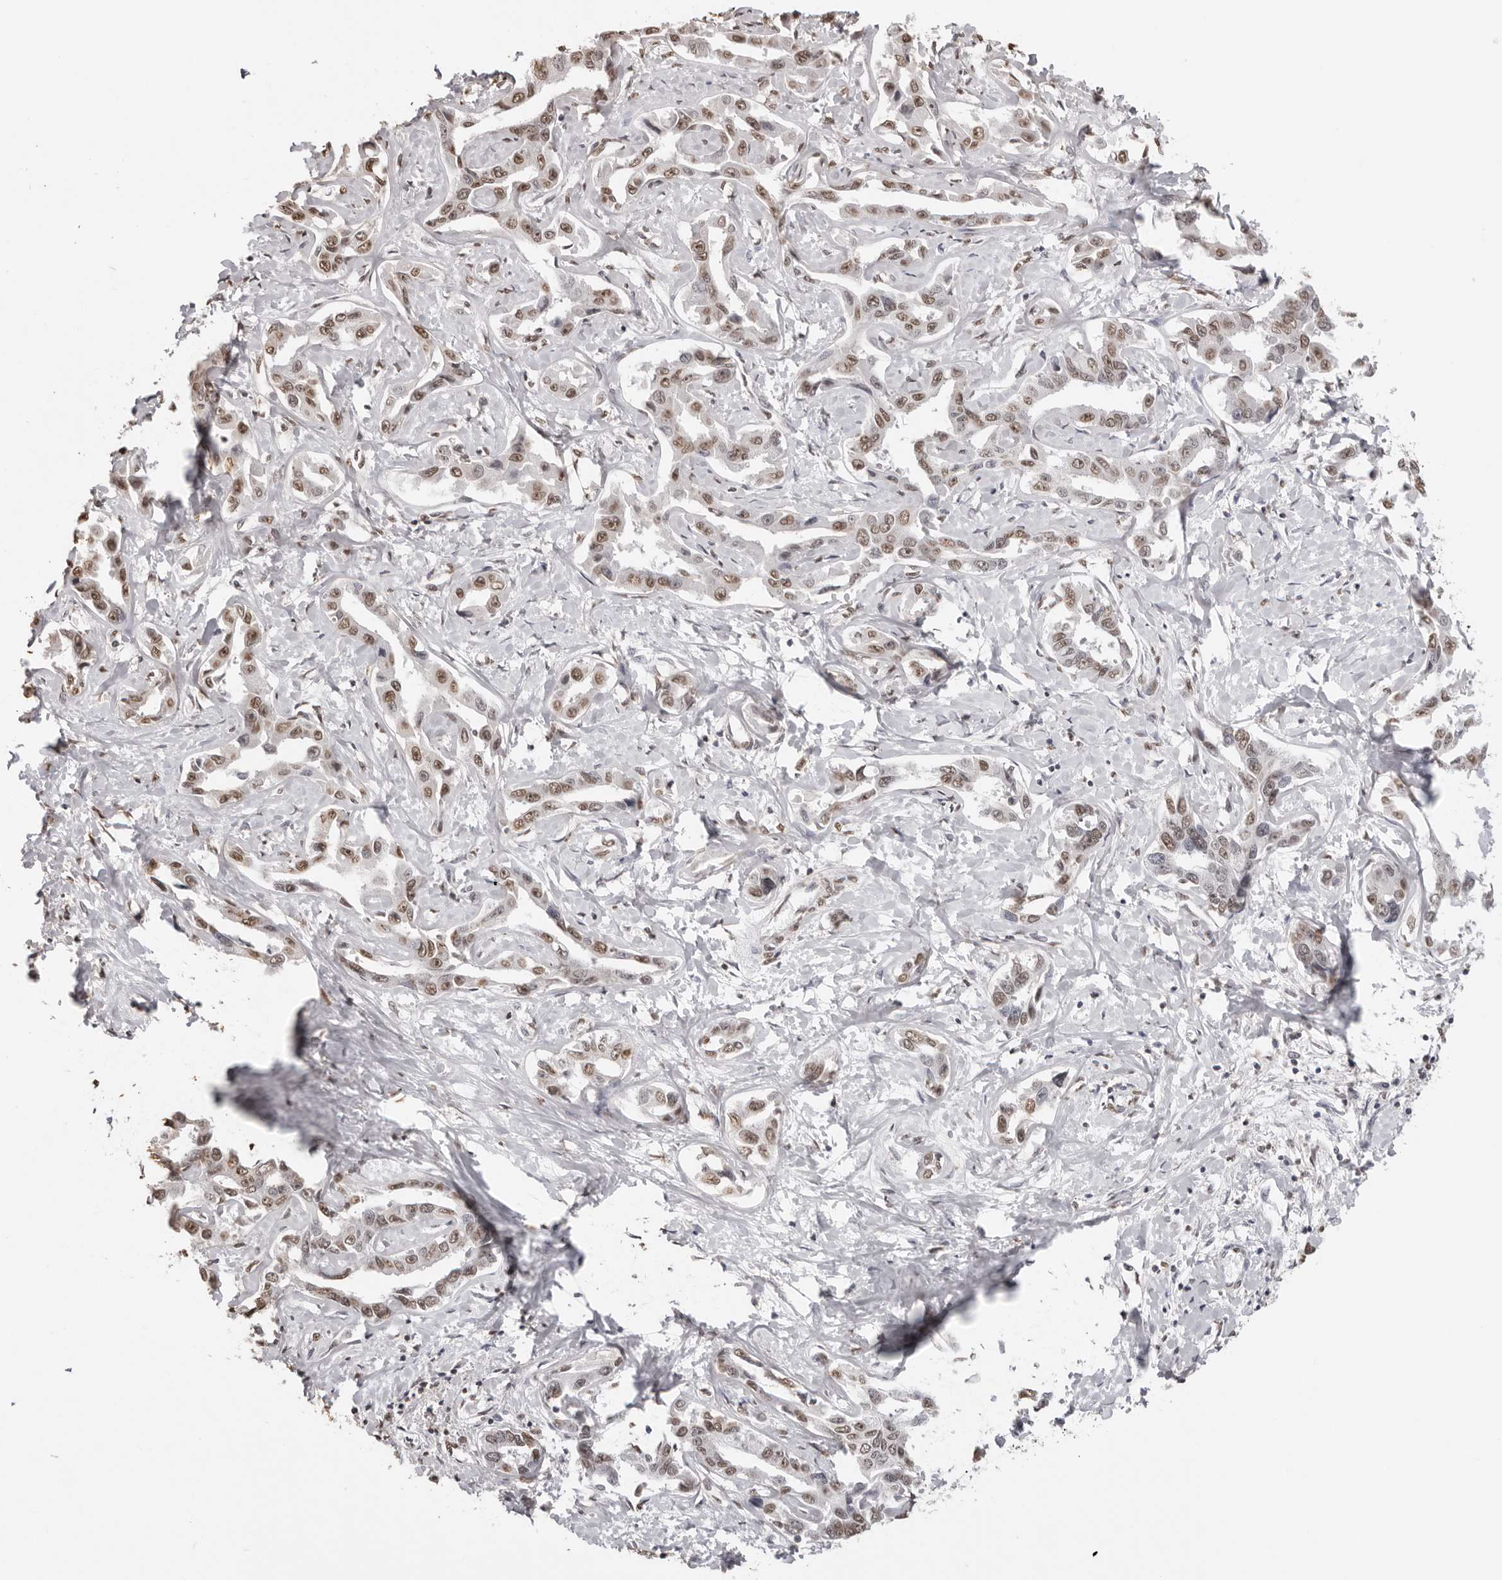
{"staining": {"intensity": "moderate", "quantity": ">75%", "location": "nuclear"}, "tissue": "liver cancer", "cell_type": "Tumor cells", "image_type": "cancer", "snomed": [{"axis": "morphology", "description": "Cholangiocarcinoma"}, {"axis": "topography", "description": "Liver"}], "caption": "Protein staining of liver cancer tissue shows moderate nuclear staining in about >75% of tumor cells. (IHC, brightfield microscopy, high magnification).", "gene": "OLIG3", "patient": {"sex": "male", "age": 59}}